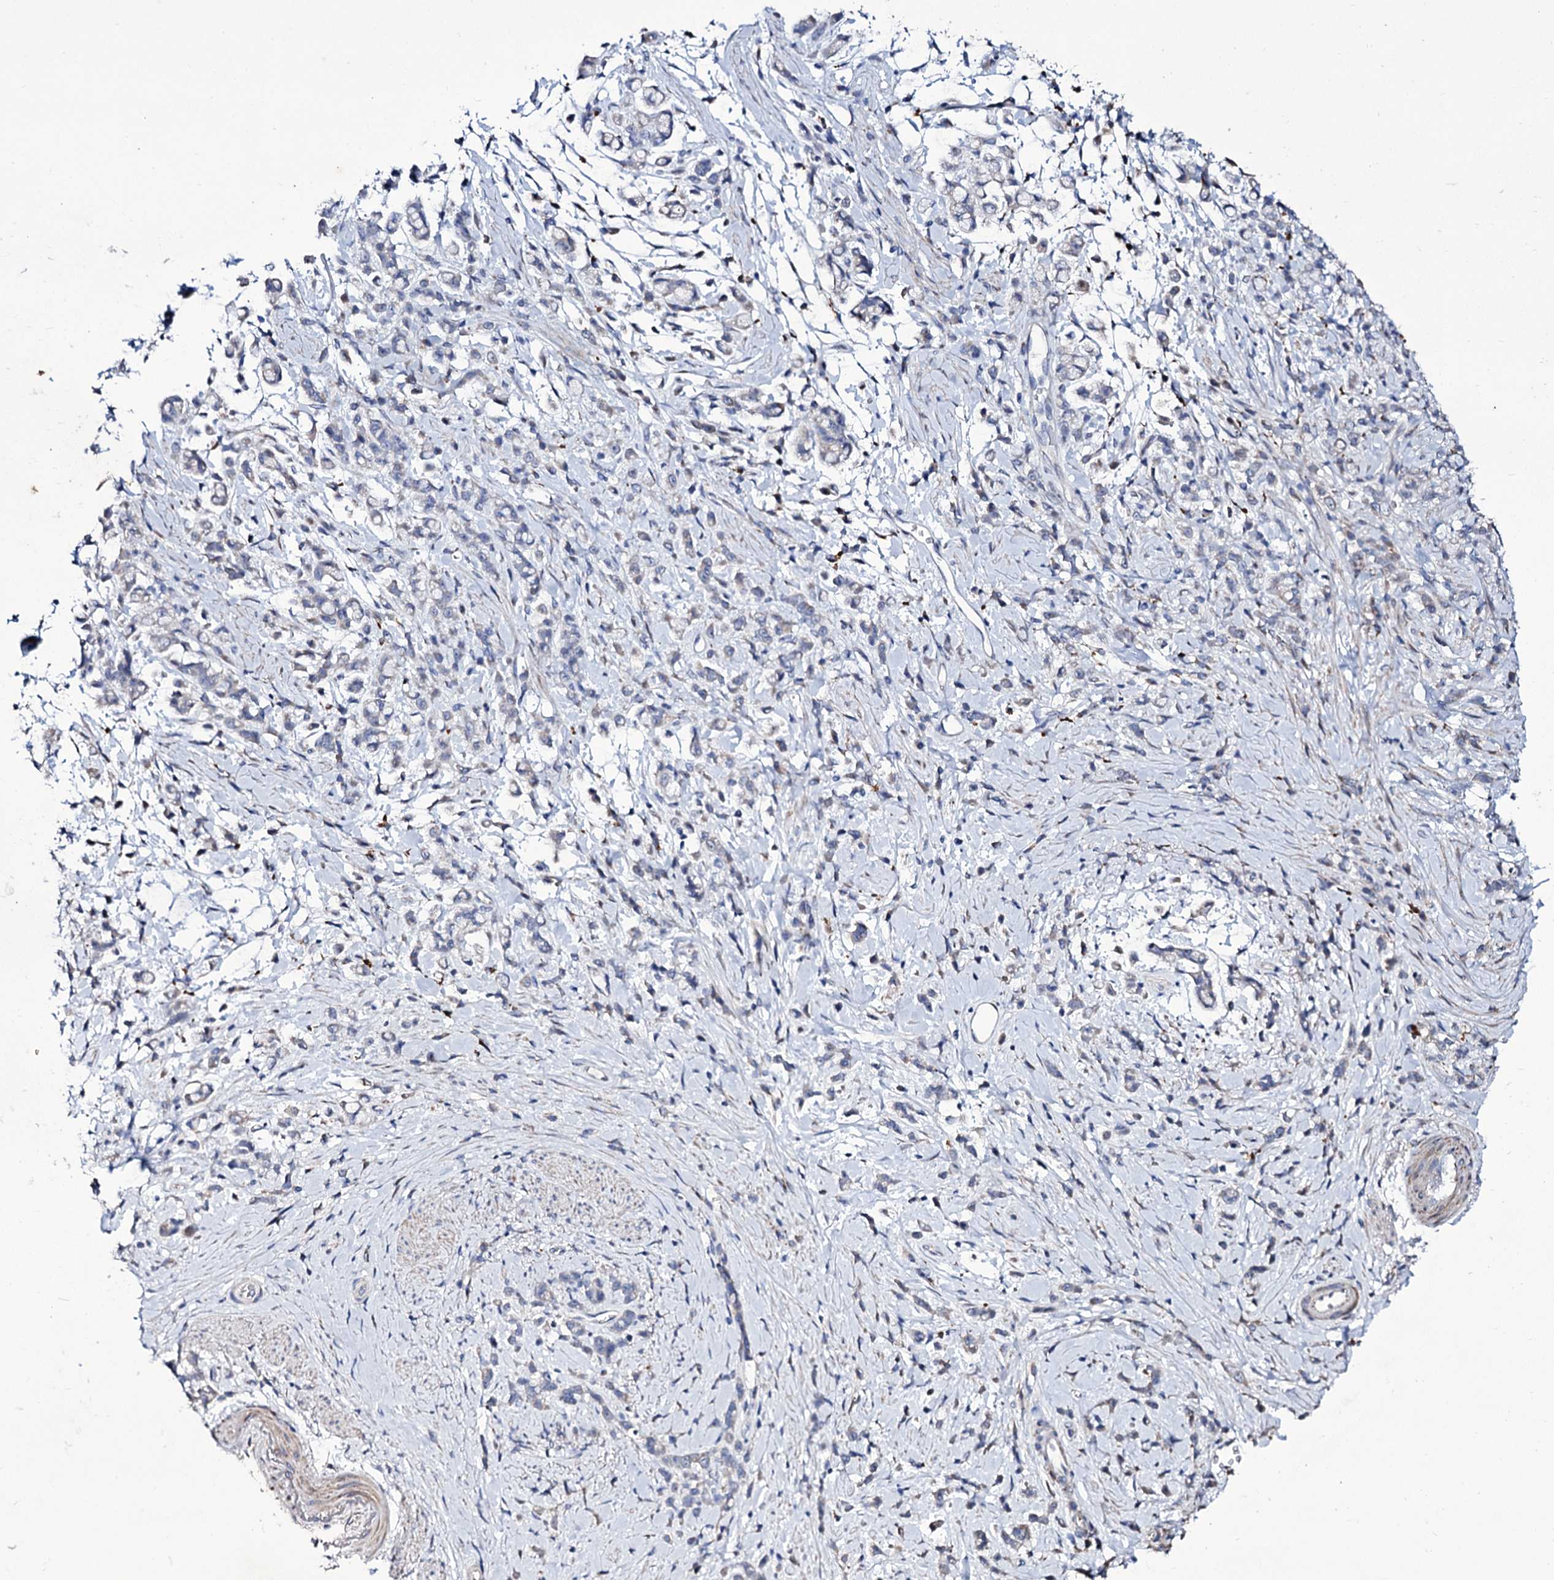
{"staining": {"intensity": "negative", "quantity": "none", "location": "none"}, "tissue": "stomach cancer", "cell_type": "Tumor cells", "image_type": "cancer", "snomed": [{"axis": "morphology", "description": "Adenocarcinoma, NOS"}, {"axis": "topography", "description": "Stomach"}], "caption": "Tumor cells show no significant expression in stomach adenocarcinoma.", "gene": "TUBGCP5", "patient": {"sex": "female", "age": 60}}